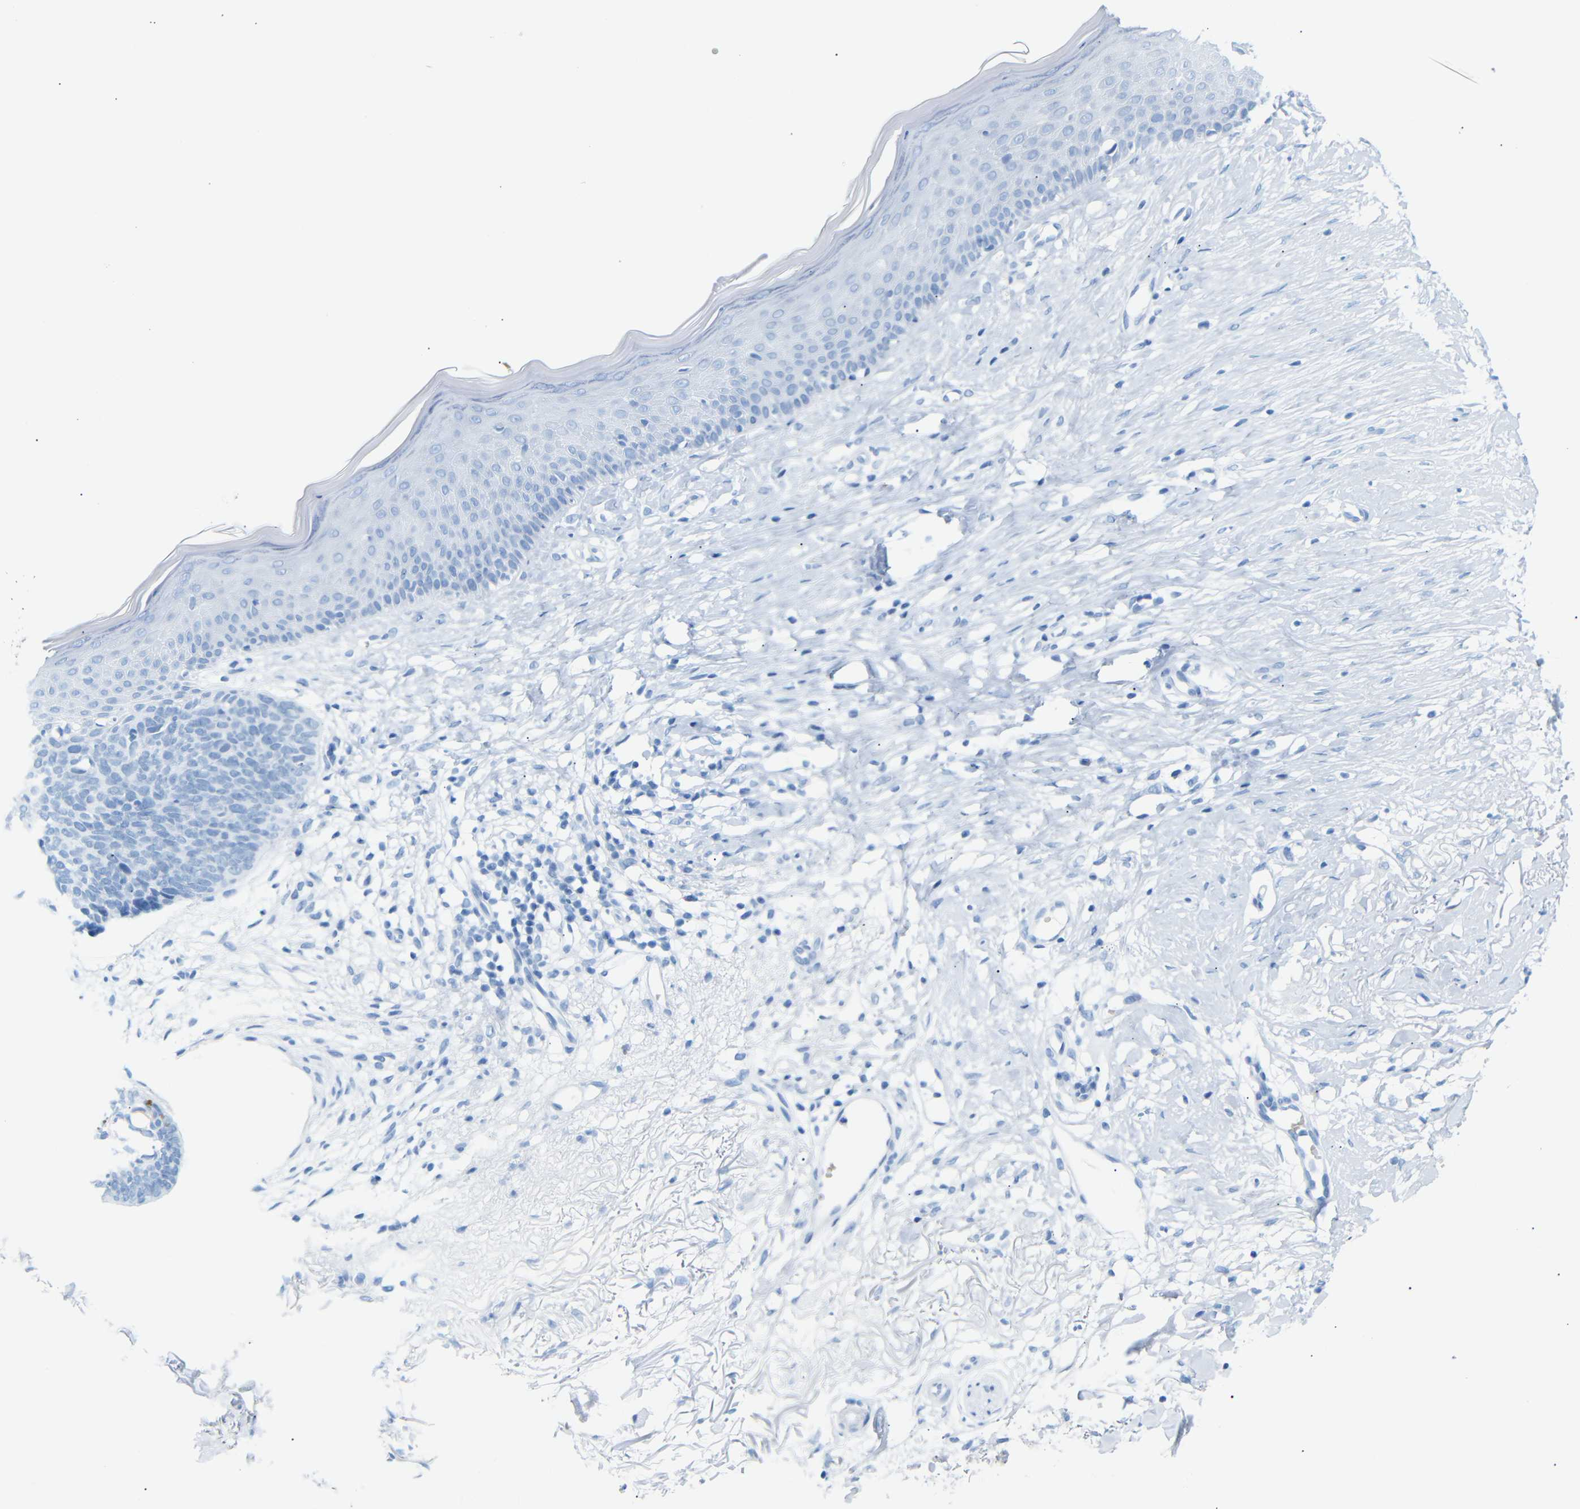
{"staining": {"intensity": "negative", "quantity": "none", "location": "none"}, "tissue": "skin cancer", "cell_type": "Tumor cells", "image_type": "cancer", "snomed": [{"axis": "morphology", "description": "Basal cell carcinoma"}, {"axis": "topography", "description": "Skin"}], "caption": "Basal cell carcinoma (skin) was stained to show a protein in brown. There is no significant positivity in tumor cells.", "gene": "DYNAP", "patient": {"sex": "female", "age": 70}}